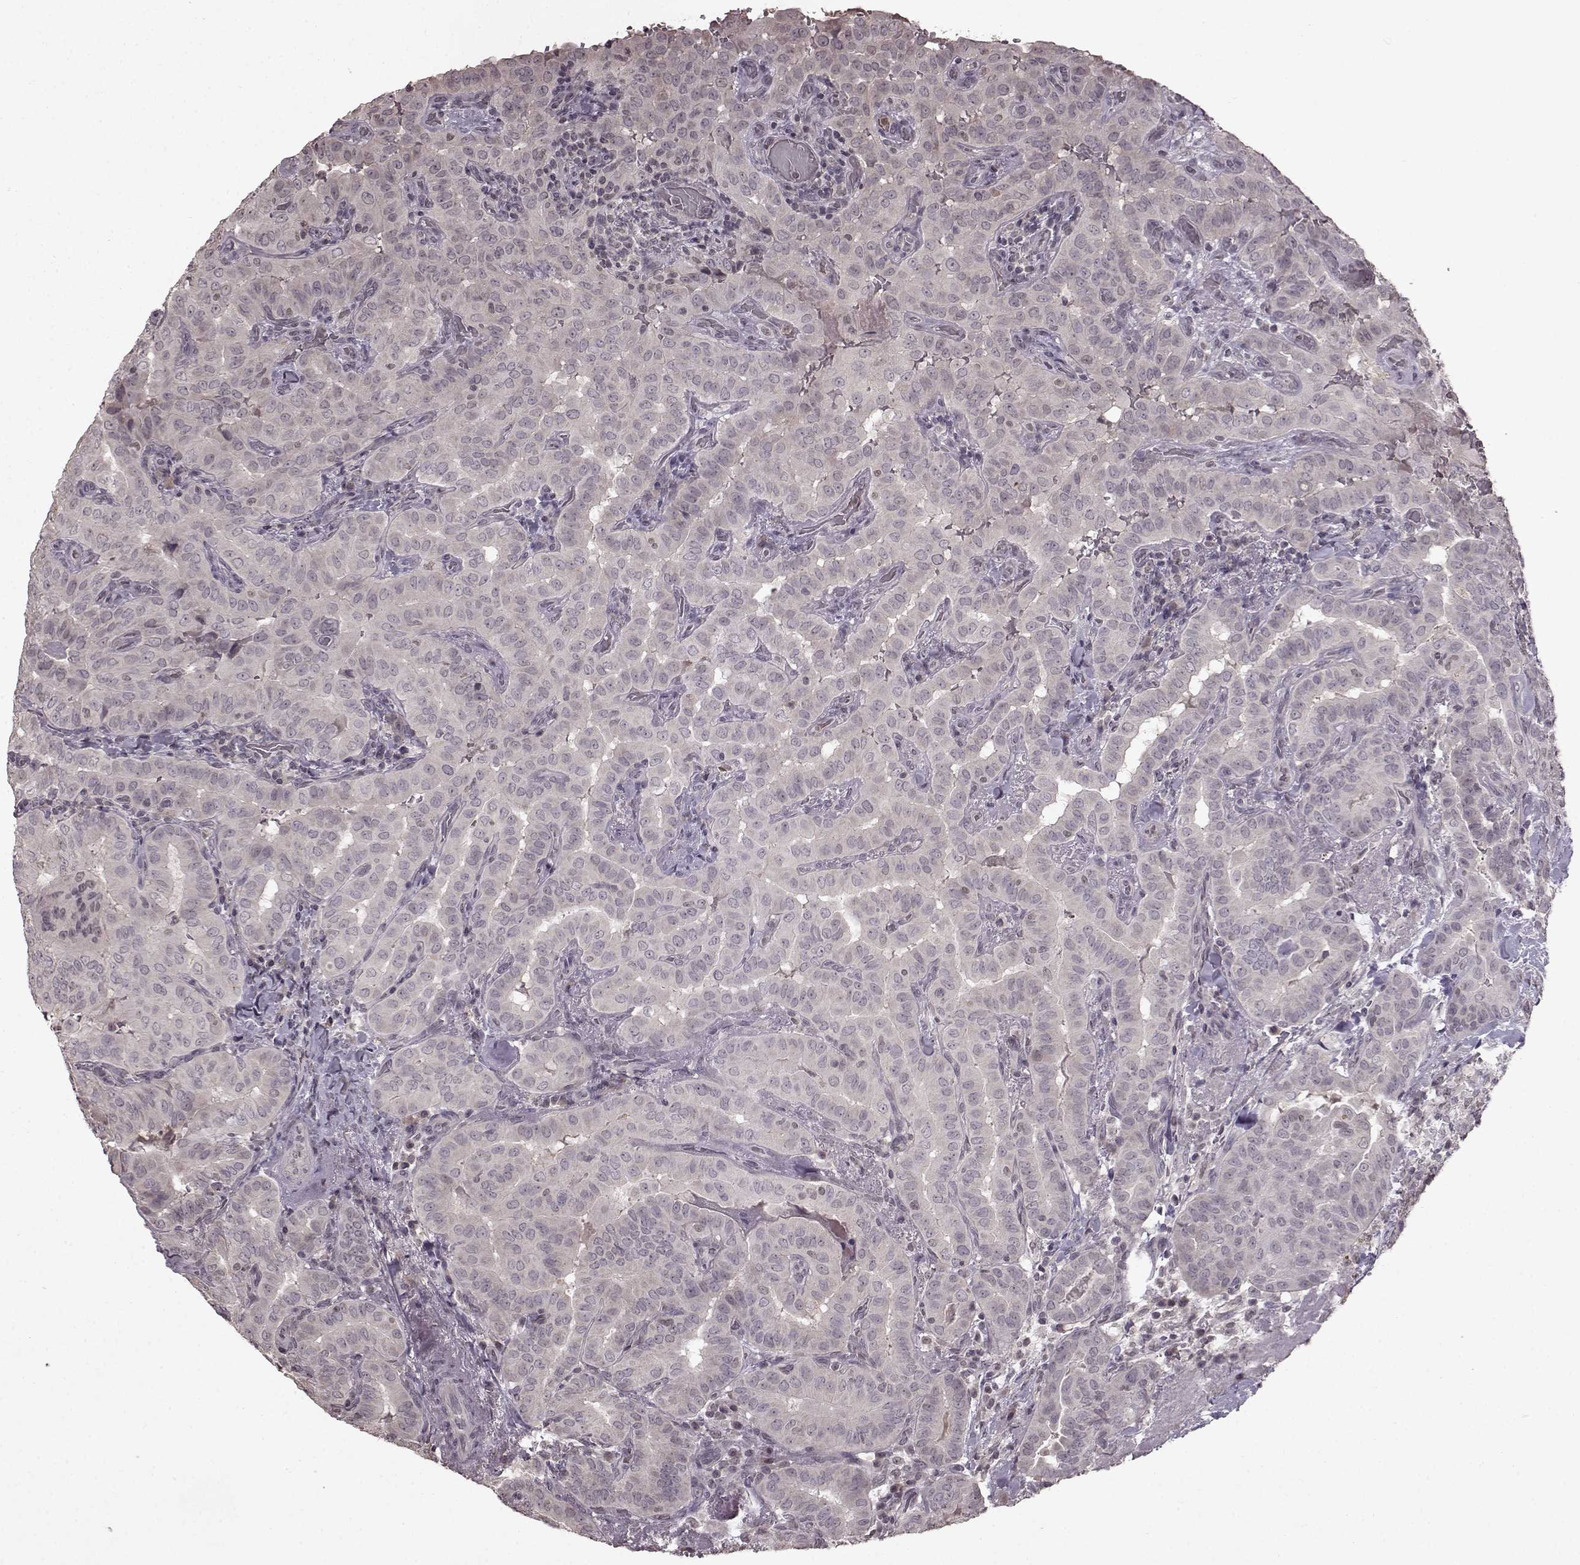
{"staining": {"intensity": "negative", "quantity": "none", "location": "none"}, "tissue": "thyroid cancer", "cell_type": "Tumor cells", "image_type": "cancer", "snomed": [{"axis": "morphology", "description": "Papillary adenocarcinoma, NOS"}, {"axis": "morphology", "description": "Papillary adenoma metastatic"}, {"axis": "topography", "description": "Thyroid gland"}], "caption": "An image of human thyroid cancer (papillary adenocarcinoma) is negative for staining in tumor cells.", "gene": "LHB", "patient": {"sex": "female", "age": 50}}